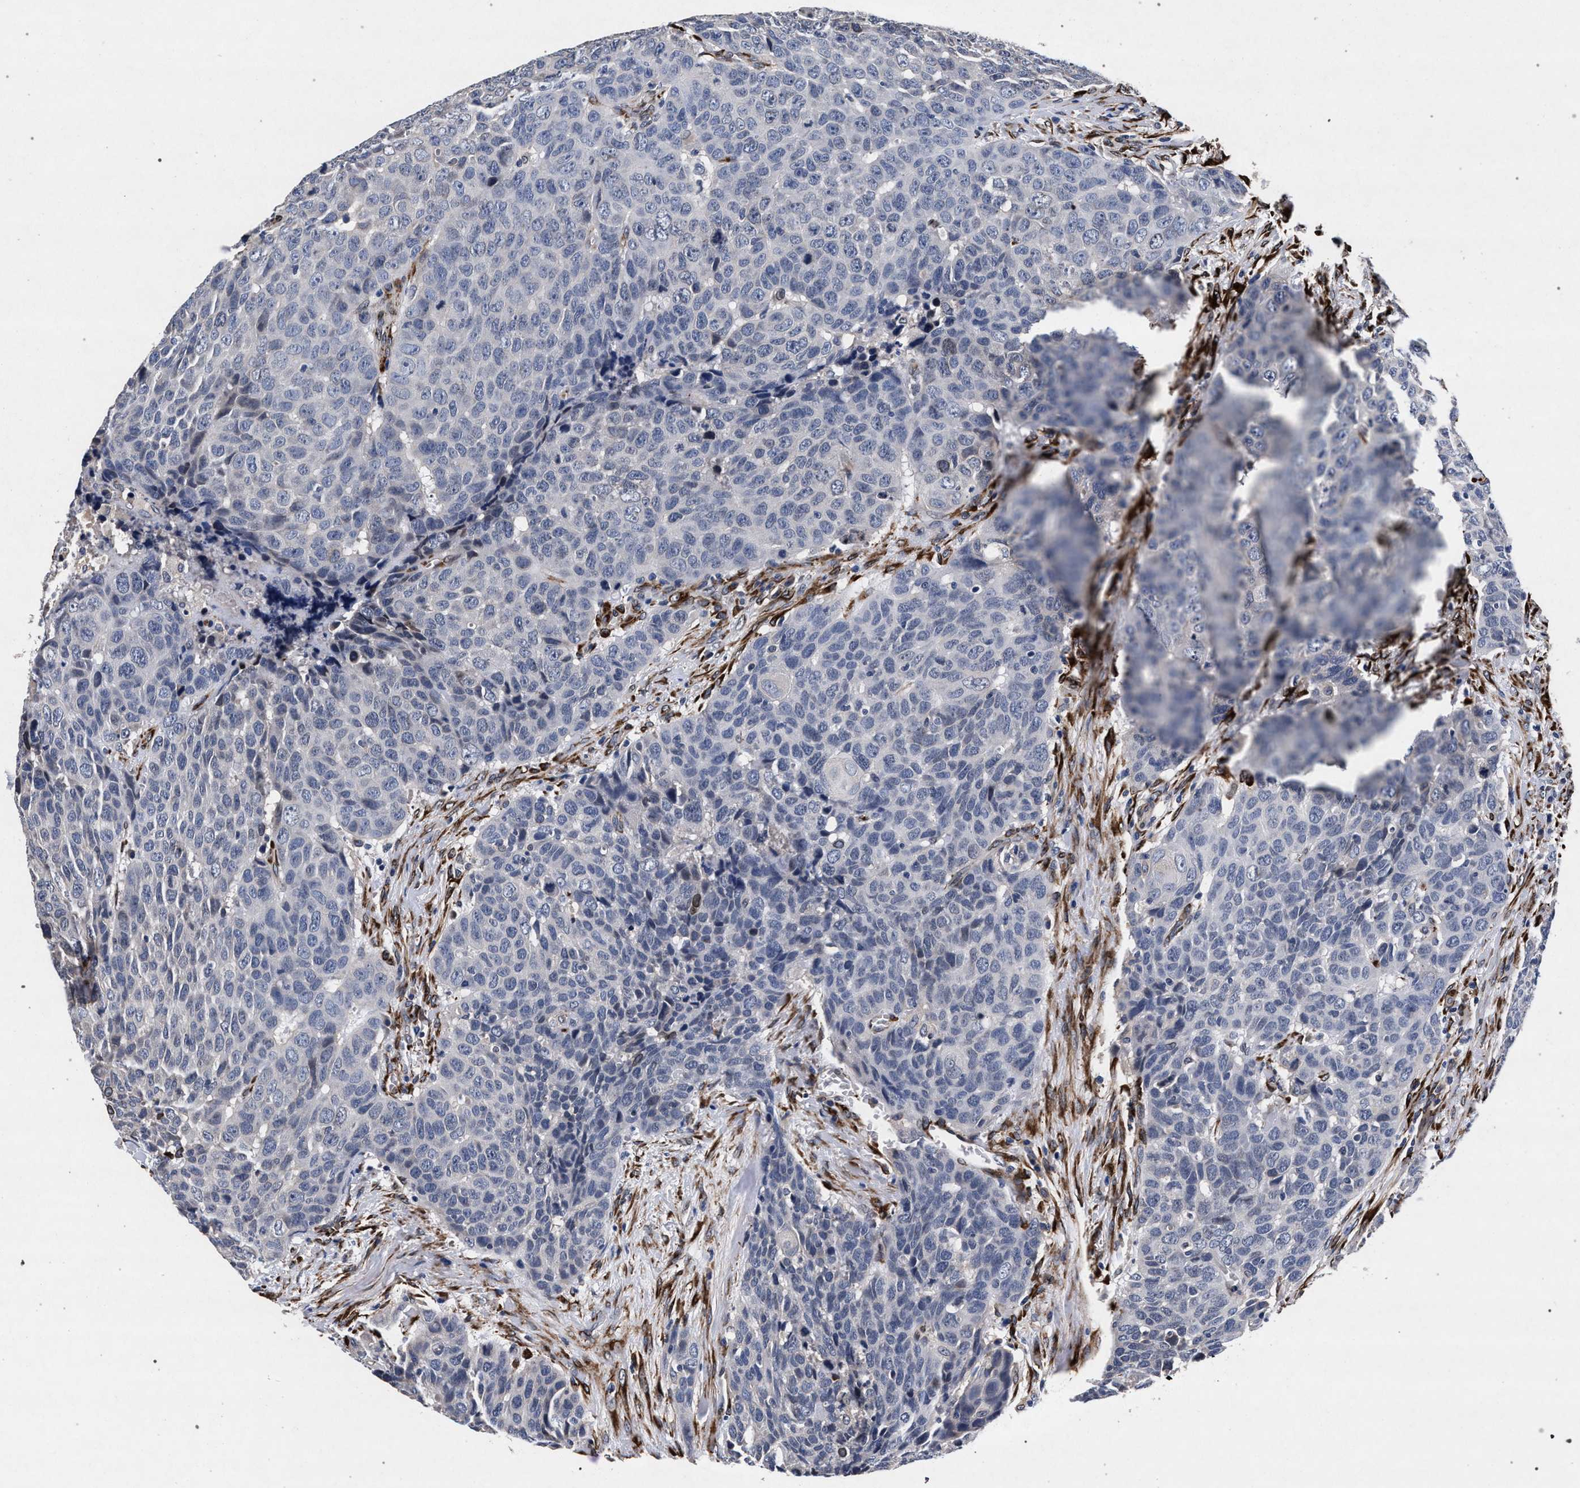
{"staining": {"intensity": "negative", "quantity": "none", "location": "none"}, "tissue": "head and neck cancer", "cell_type": "Tumor cells", "image_type": "cancer", "snomed": [{"axis": "morphology", "description": "Squamous cell carcinoma, NOS"}, {"axis": "topography", "description": "Head-Neck"}], "caption": "IHC photomicrograph of neoplastic tissue: head and neck cancer (squamous cell carcinoma) stained with DAB reveals no significant protein positivity in tumor cells. (Brightfield microscopy of DAB (3,3'-diaminobenzidine) immunohistochemistry (IHC) at high magnification).", "gene": "NEK7", "patient": {"sex": "male", "age": 66}}